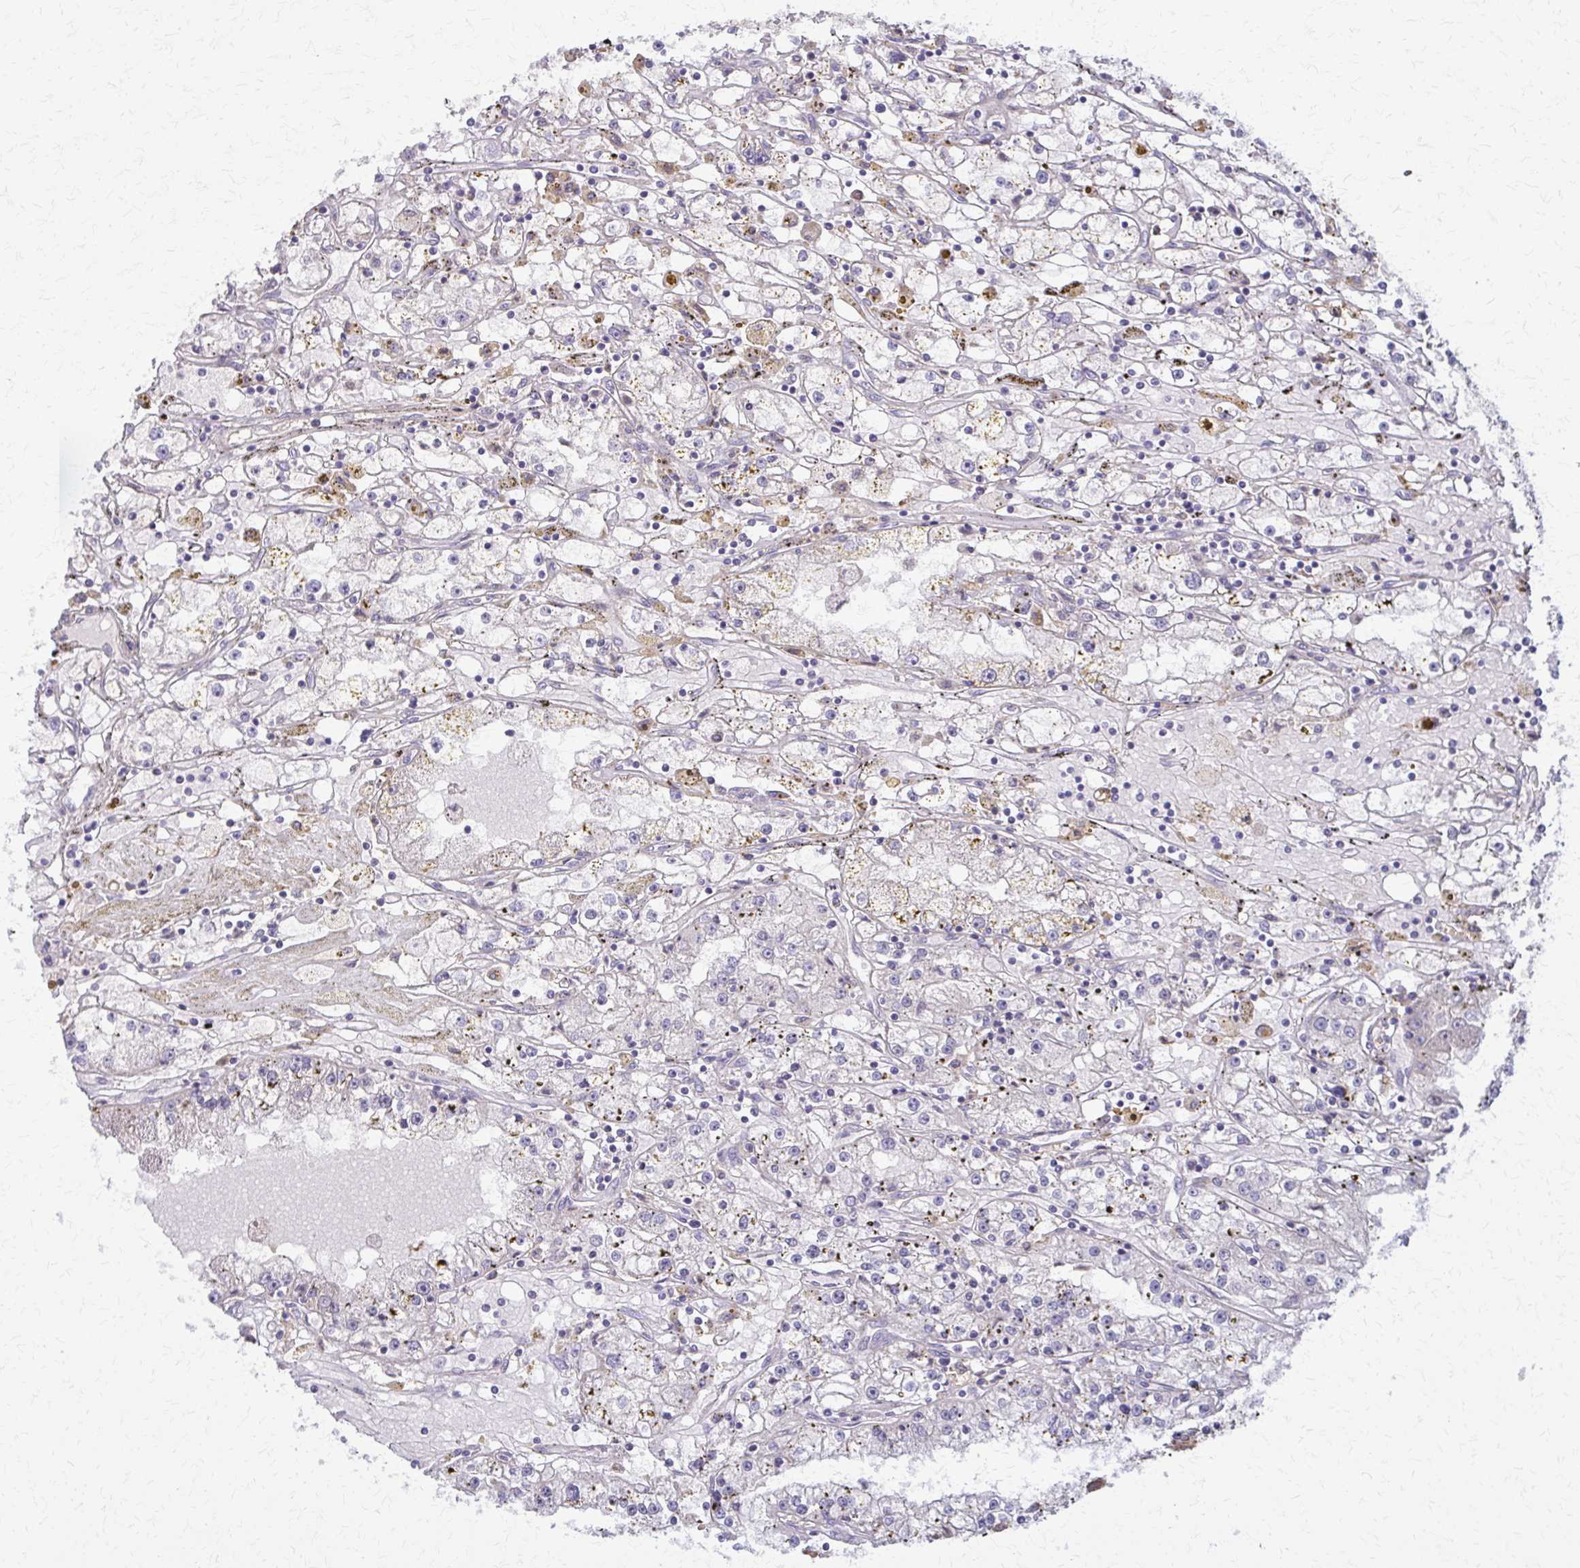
{"staining": {"intensity": "negative", "quantity": "none", "location": "none"}, "tissue": "renal cancer", "cell_type": "Tumor cells", "image_type": "cancer", "snomed": [{"axis": "morphology", "description": "Adenocarcinoma, NOS"}, {"axis": "topography", "description": "Kidney"}], "caption": "Tumor cells show no significant protein positivity in adenocarcinoma (renal).", "gene": "NRBF2", "patient": {"sex": "male", "age": 56}}